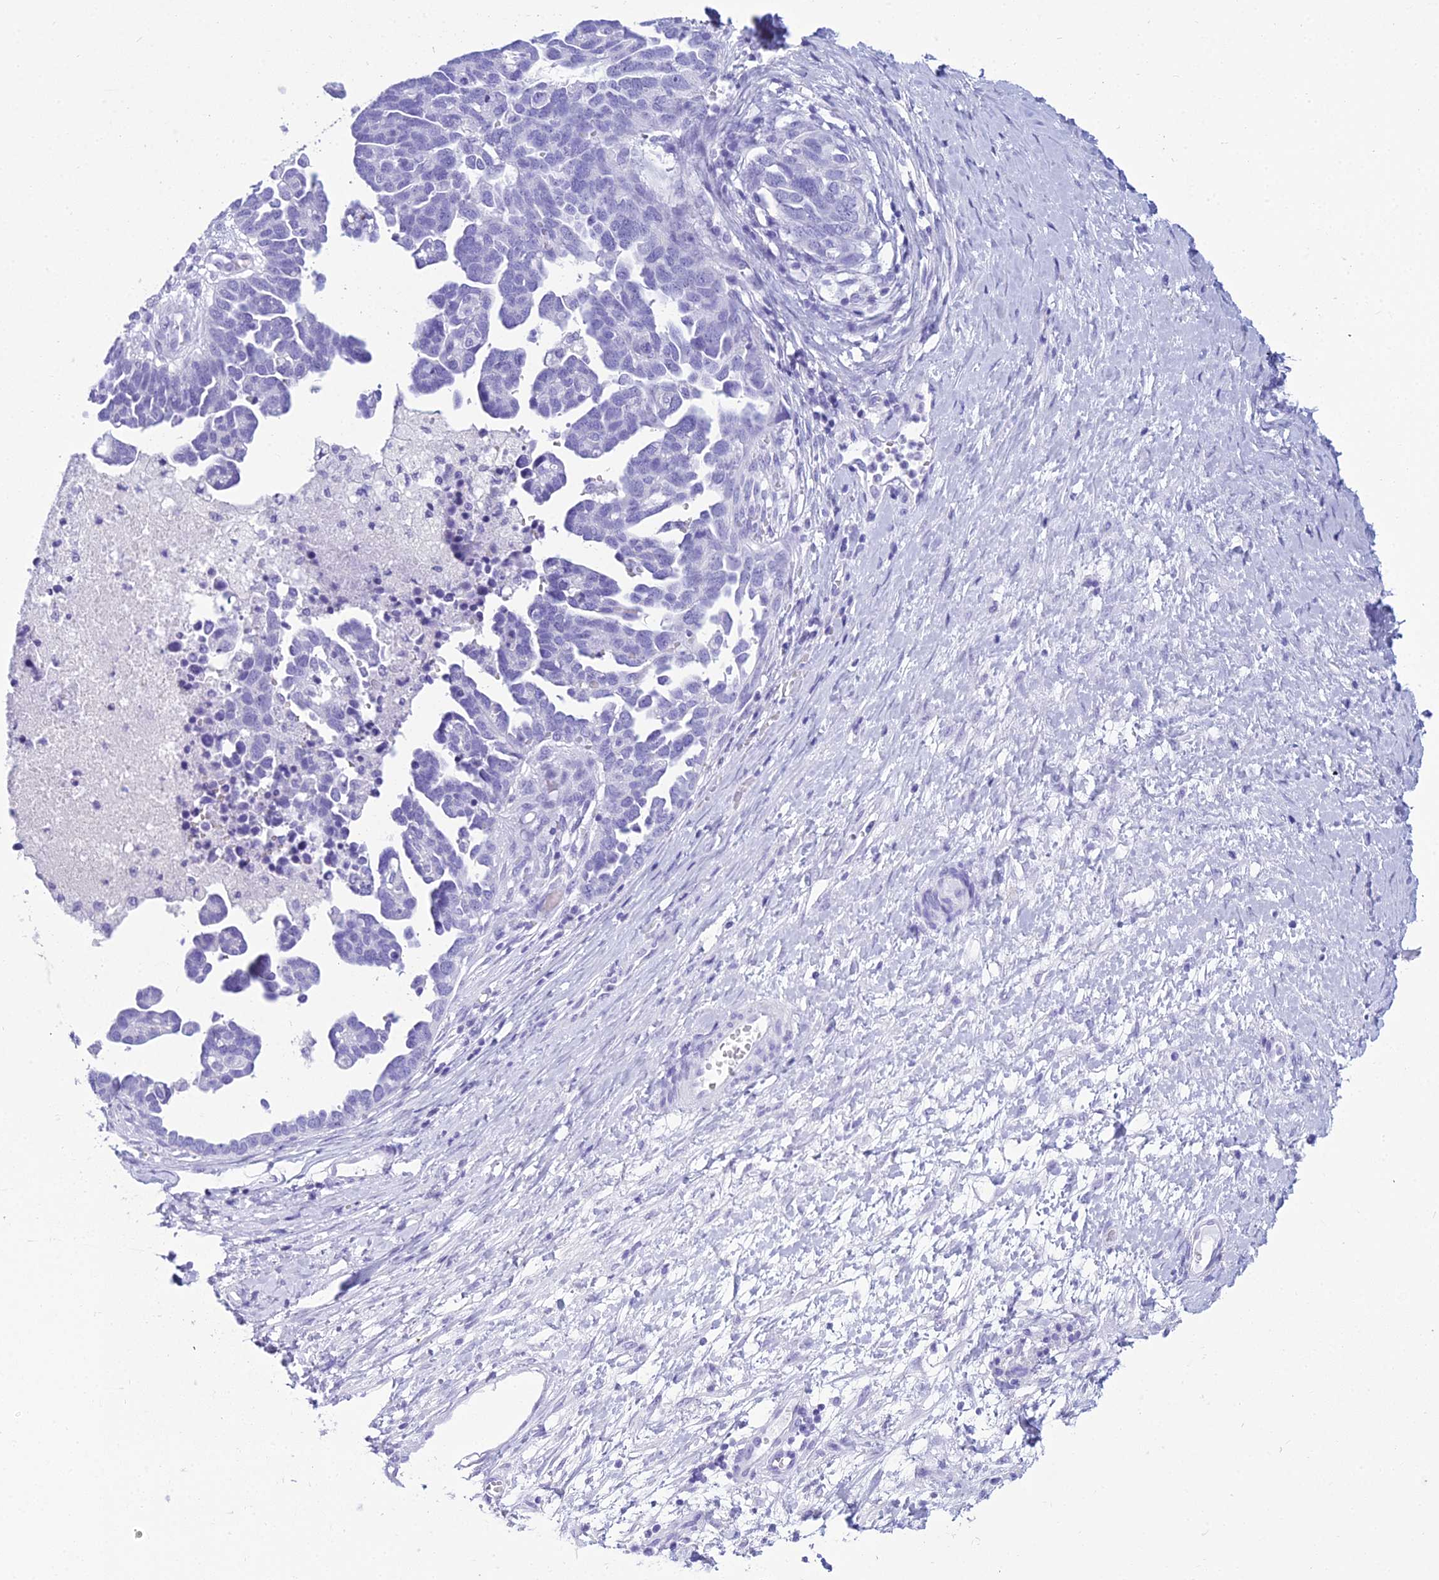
{"staining": {"intensity": "negative", "quantity": "none", "location": "none"}, "tissue": "ovarian cancer", "cell_type": "Tumor cells", "image_type": "cancer", "snomed": [{"axis": "morphology", "description": "Cystadenocarcinoma, serous, NOS"}, {"axis": "topography", "description": "Ovary"}], "caption": "Ovarian cancer stained for a protein using immunohistochemistry (IHC) demonstrates no staining tumor cells.", "gene": "ZNF442", "patient": {"sex": "female", "age": 54}}